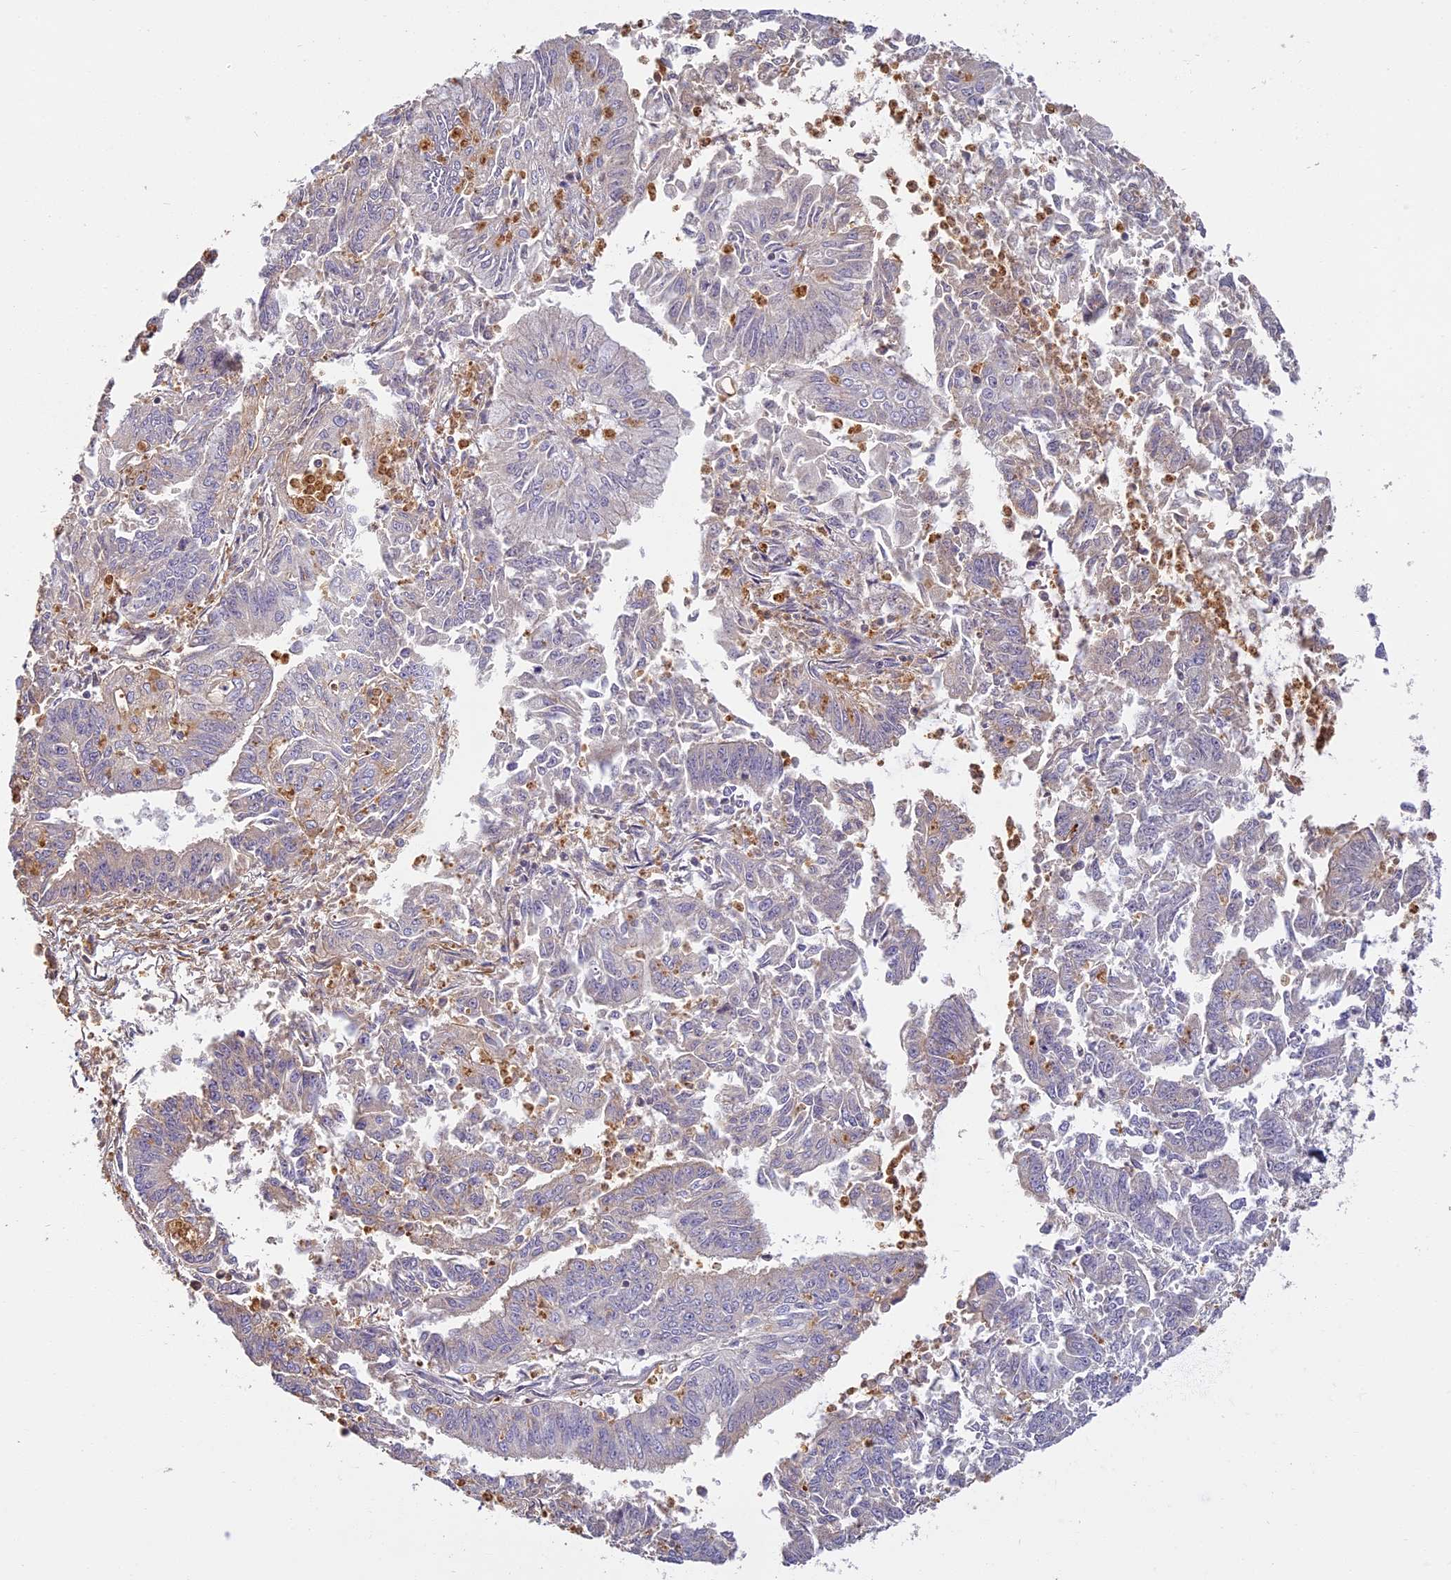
{"staining": {"intensity": "negative", "quantity": "none", "location": "none"}, "tissue": "endometrial cancer", "cell_type": "Tumor cells", "image_type": "cancer", "snomed": [{"axis": "morphology", "description": "Adenocarcinoma, NOS"}, {"axis": "topography", "description": "Endometrium"}], "caption": "Tumor cells show no significant protein staining in adenocarcinoma (endometrial).", "gene": "AP4E1", "patient": {"sex": "female", "age": 73}}